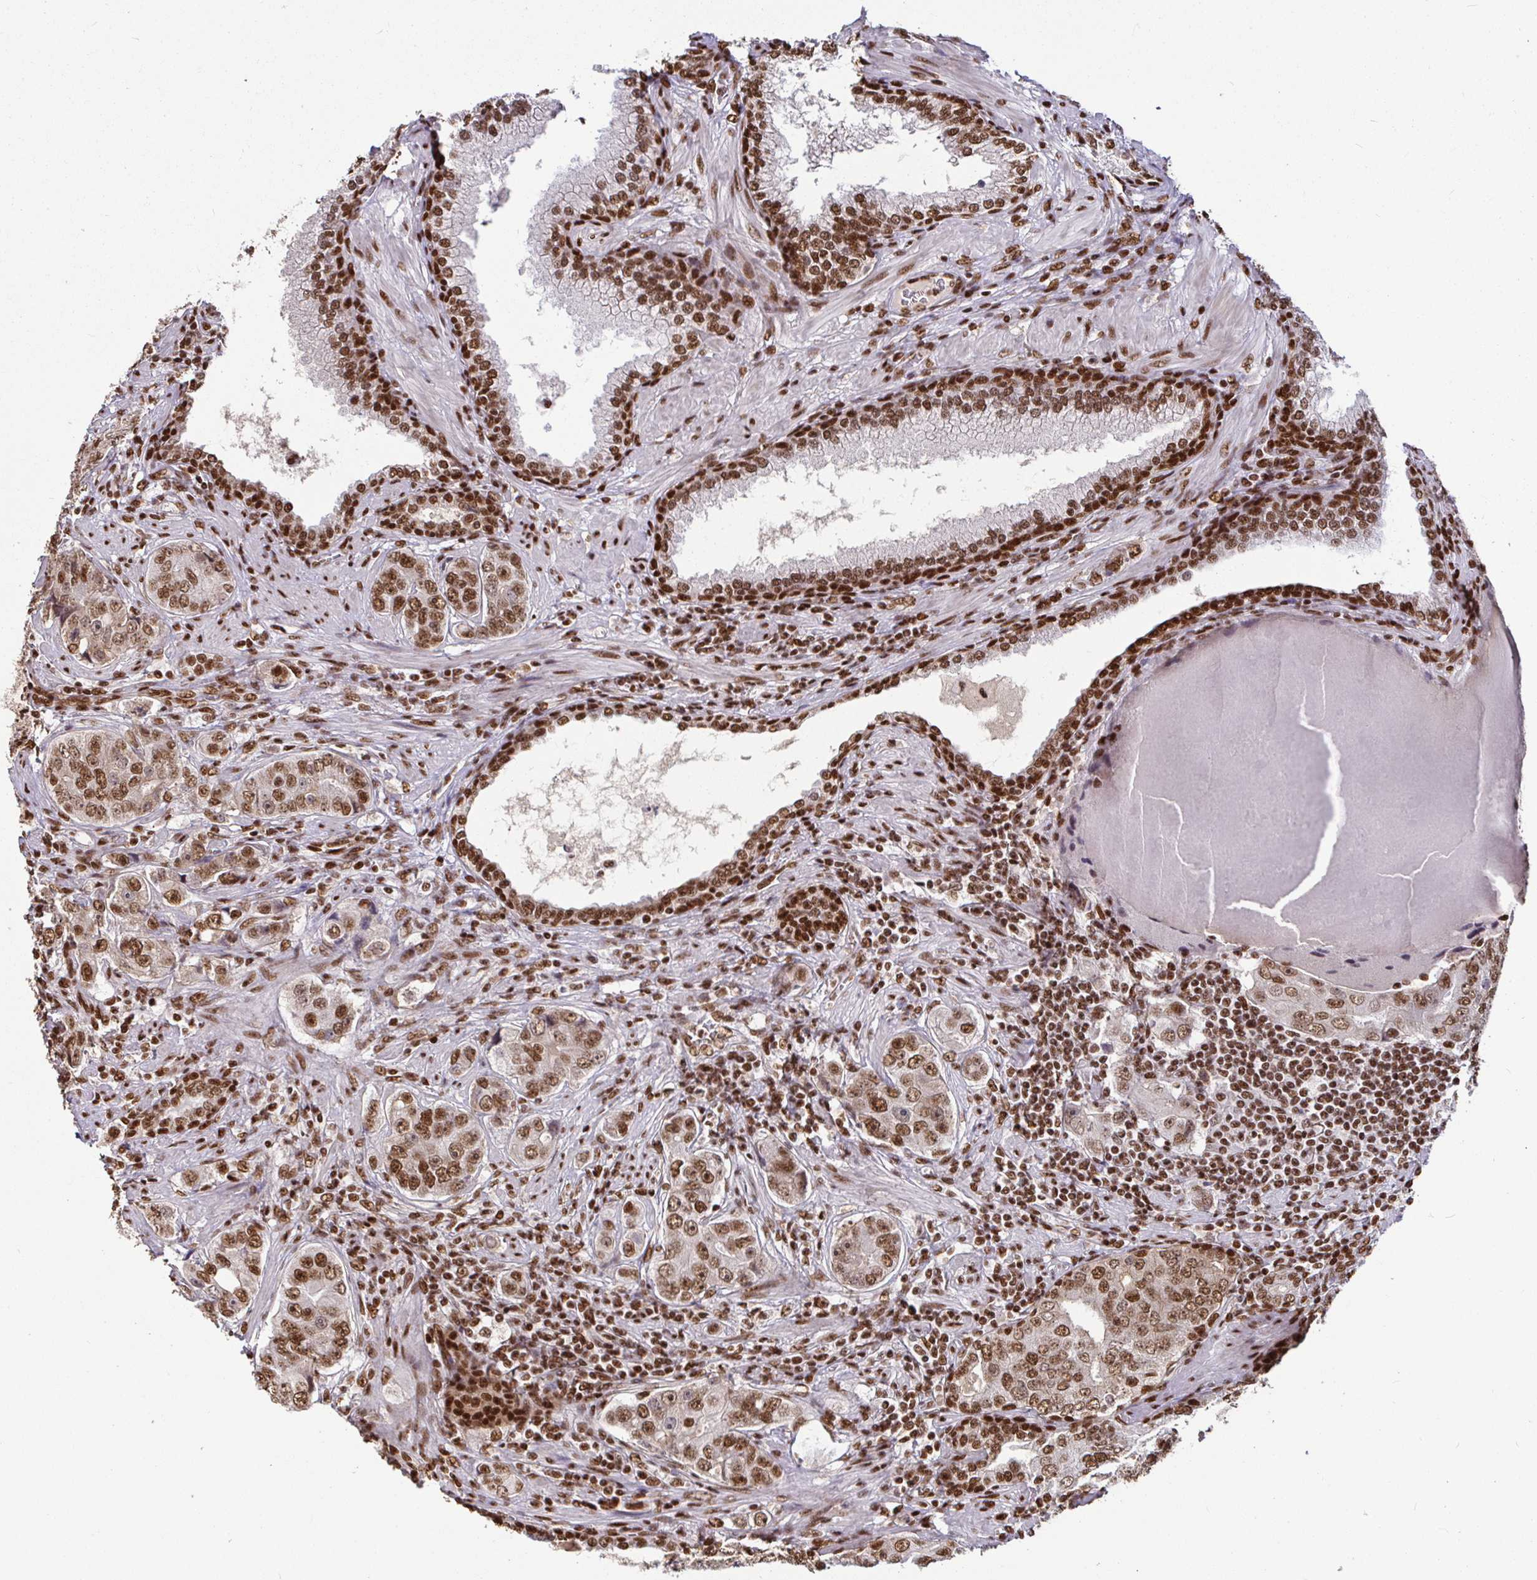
{"staining": {"intensity": "moderate", "quantity": ">75%", "location": "nuclear"}, "tissue": "prostate cancer", "cell_type": "Tumor cells", "image_type": "cancer", "snomed": [{"axis": "morphology", "description": "Adenocarcinoma, High grade"}, {"axis": "topography", "description": "Prostate"}], "caption": "IHC of human prostate high-grade adenocarcinoma displays medium levels of moderate nuclear positivity in about >75% of tumor cells.", "gene": "SP3", "patient": {"sex": "male", "age": 60}}